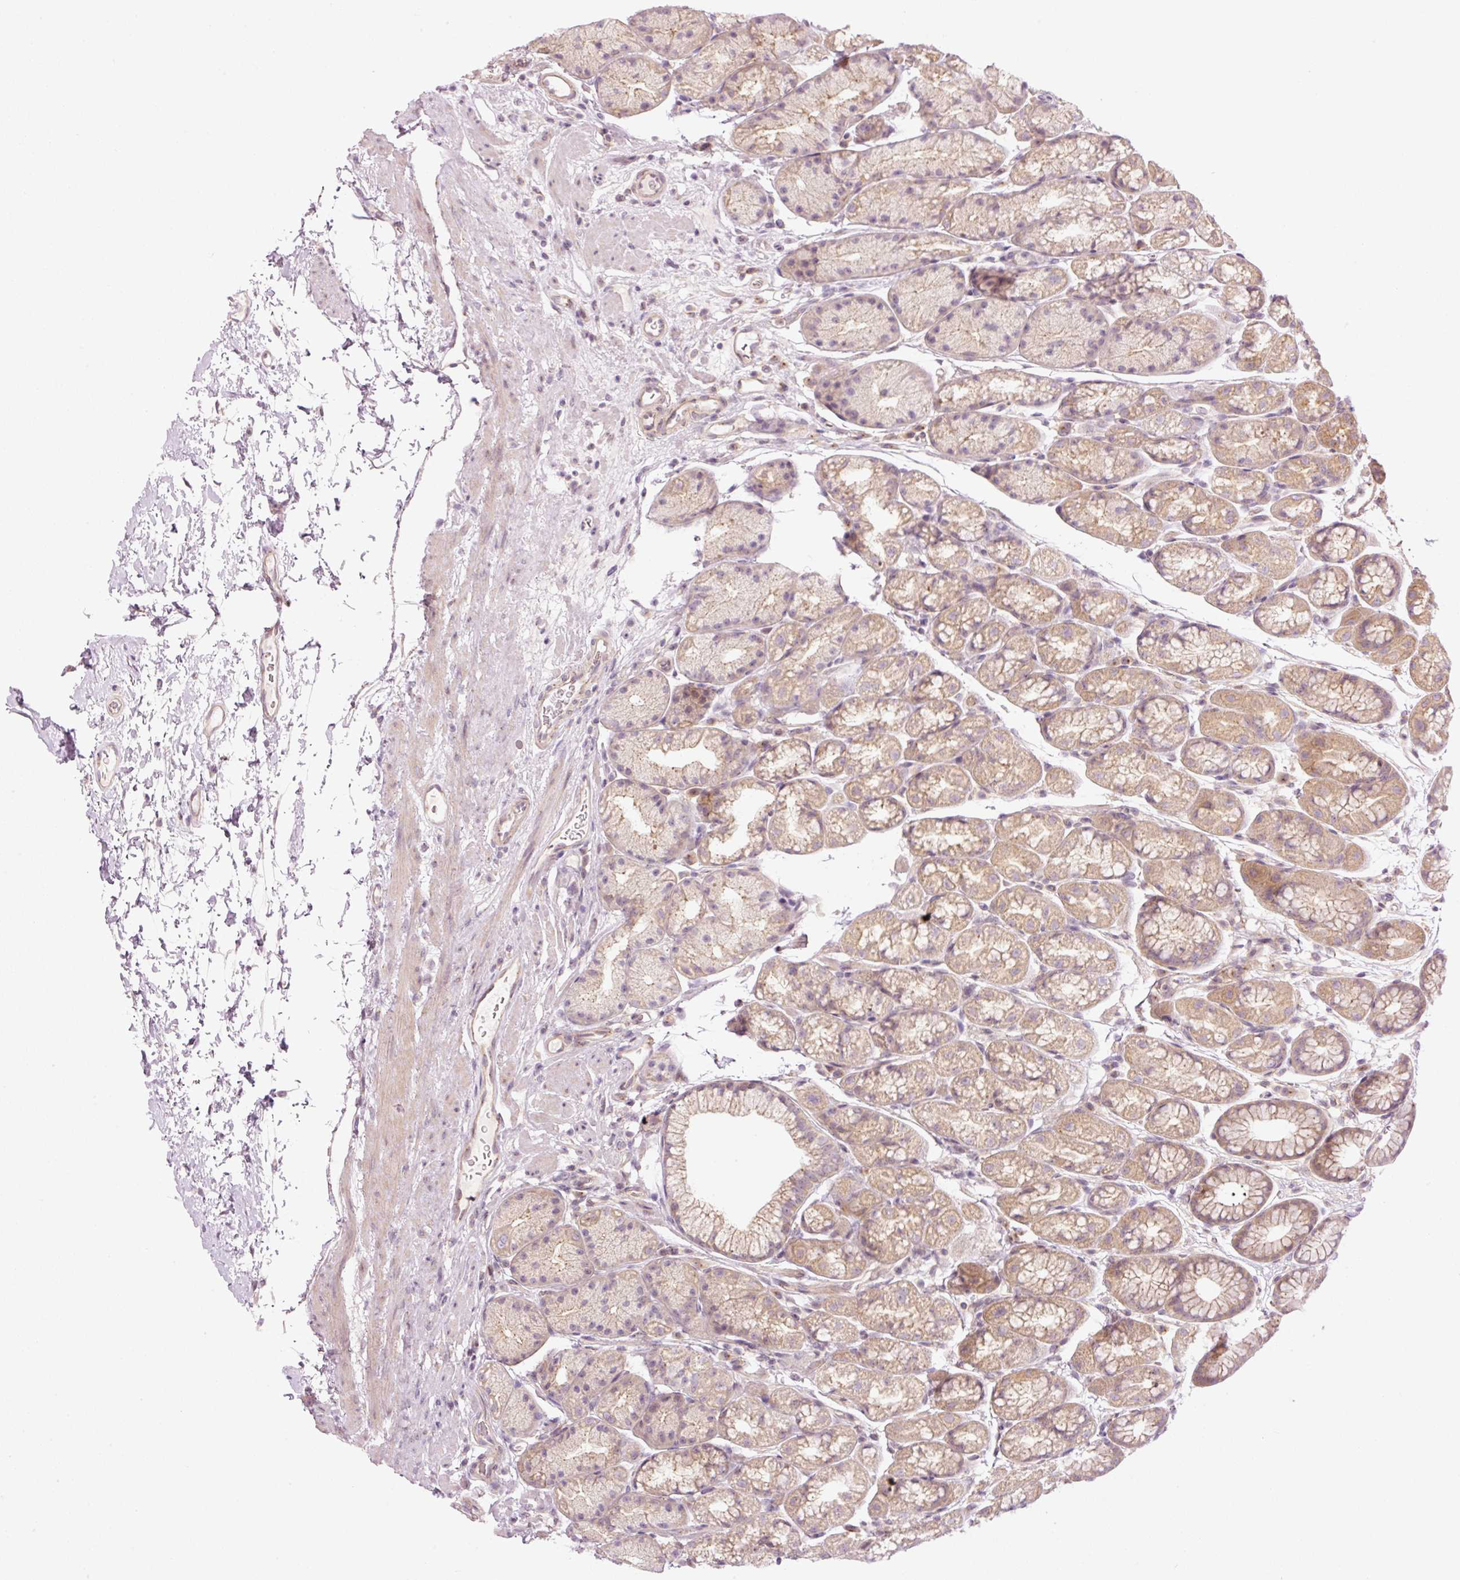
{"staining": {"intensity": "moderate", "quantity": "25%-75%", "location": "cytoplasmic/membranous"}, "tissue": "stomach", "cell_type": "Glandular cells", "image_type": "normal", "snomed": [{"axis": "morphology", "description": "Normal tissue, NOS"}, {"axis": "topography", "description": "Stomach, lower"}], "caption": "A medium amount of moderate cytoplasmic/membranous staining is seen in approximately 25%-75% of glandular cells in unremarkable stomach.", "gene": "MZT2A", "patient": {"sex": "male", "age": 67}}